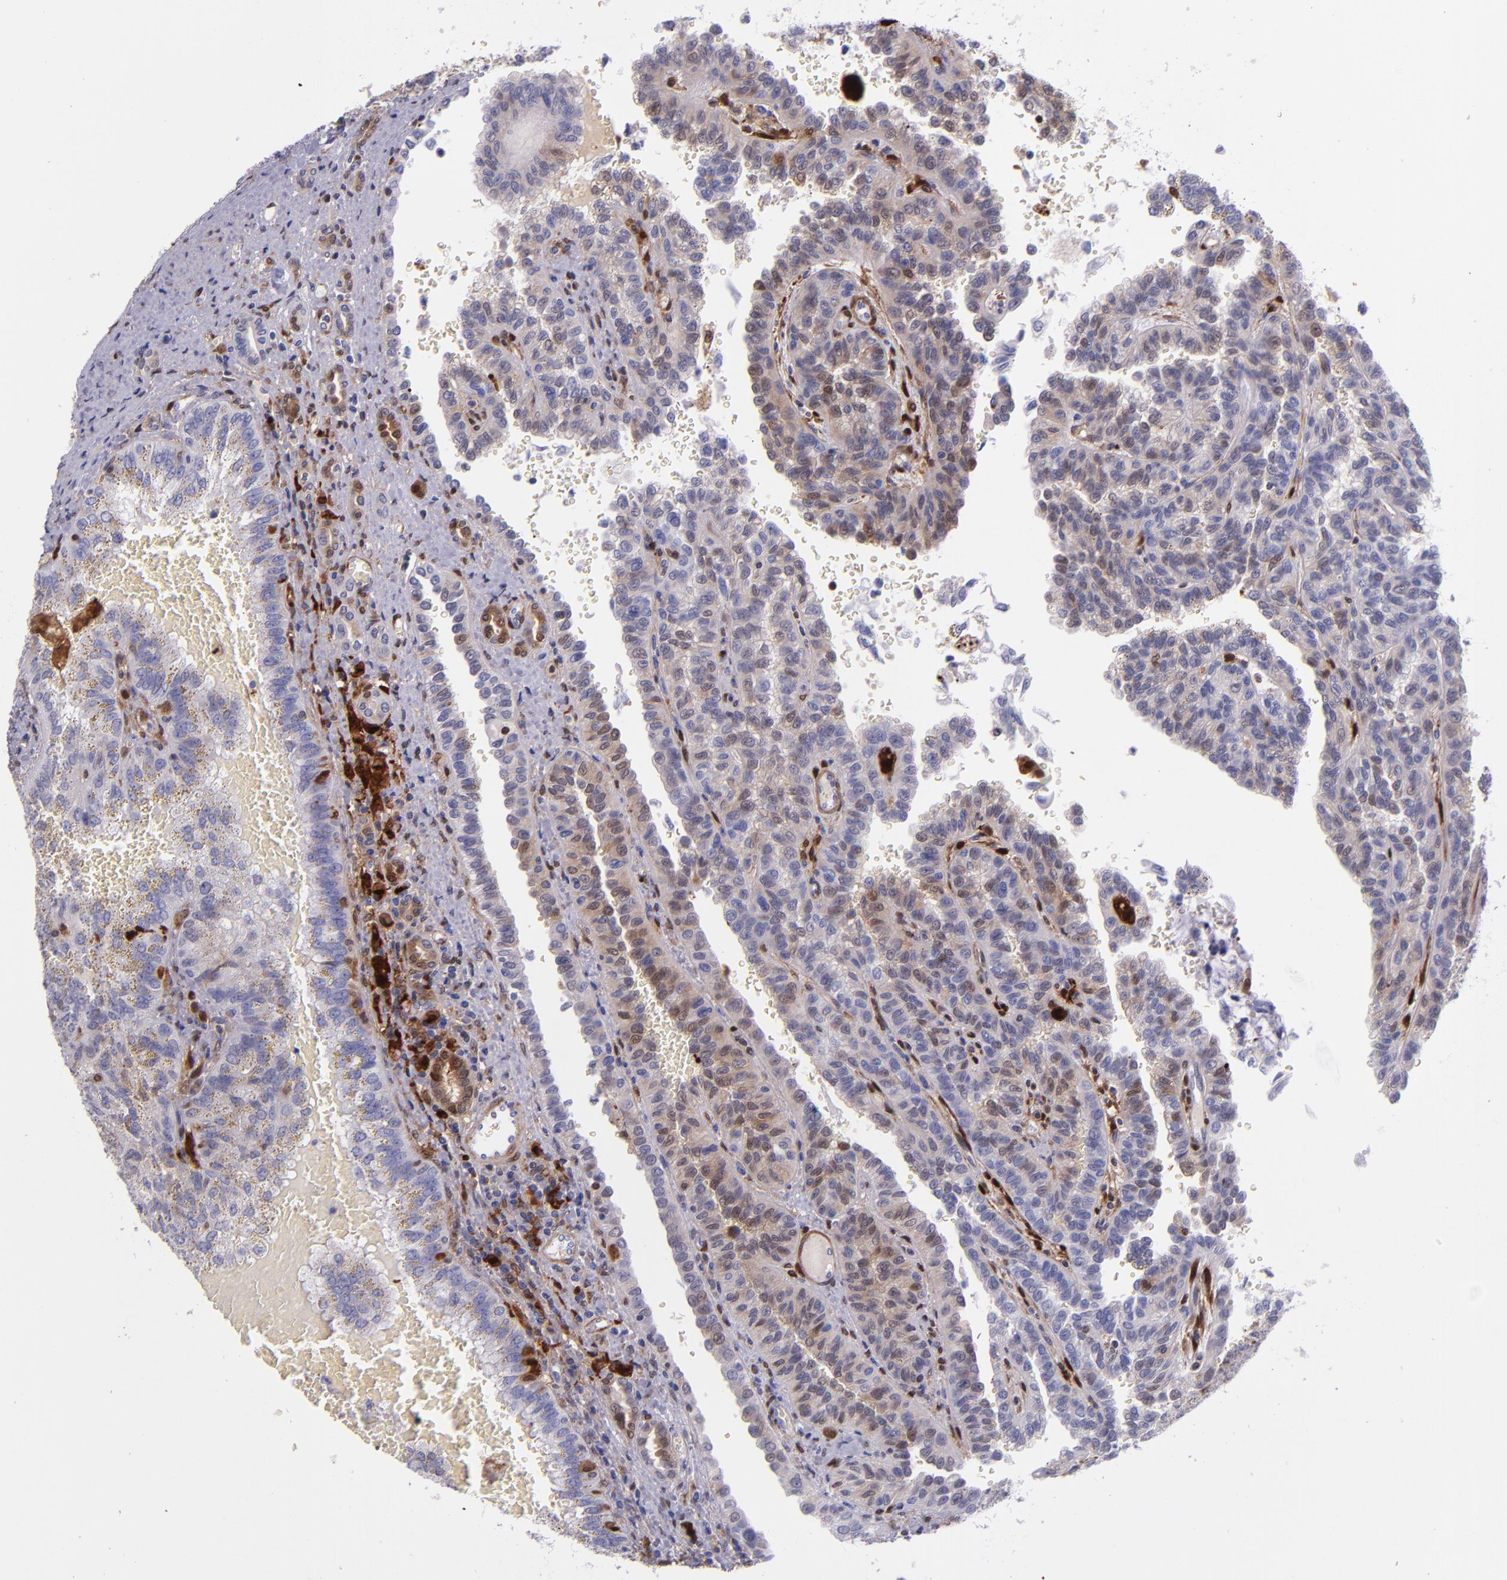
{"staining": {"intensity": "weak", "quantity": "<25%", "location": "cytoplasmic/membranous,nuclear"}, "tissue": "renal cancer", "cell_type": "Tumor cells", "image_type": "cancer", "snomed": [{"axis": "morphology", "description": "Inflammation, NOS"}, {"axis": "morphology", "description": "Adenocarcinoma, NOS"}, {"axis": "topography", "description": "Kidney"}], "caption": "Immunohistochemistry of human renal adenocarcinoma demonstrates no positivity in tumor cells.", "gene": "LGALS1", "patient": {"sex": "male", "age": 68}}